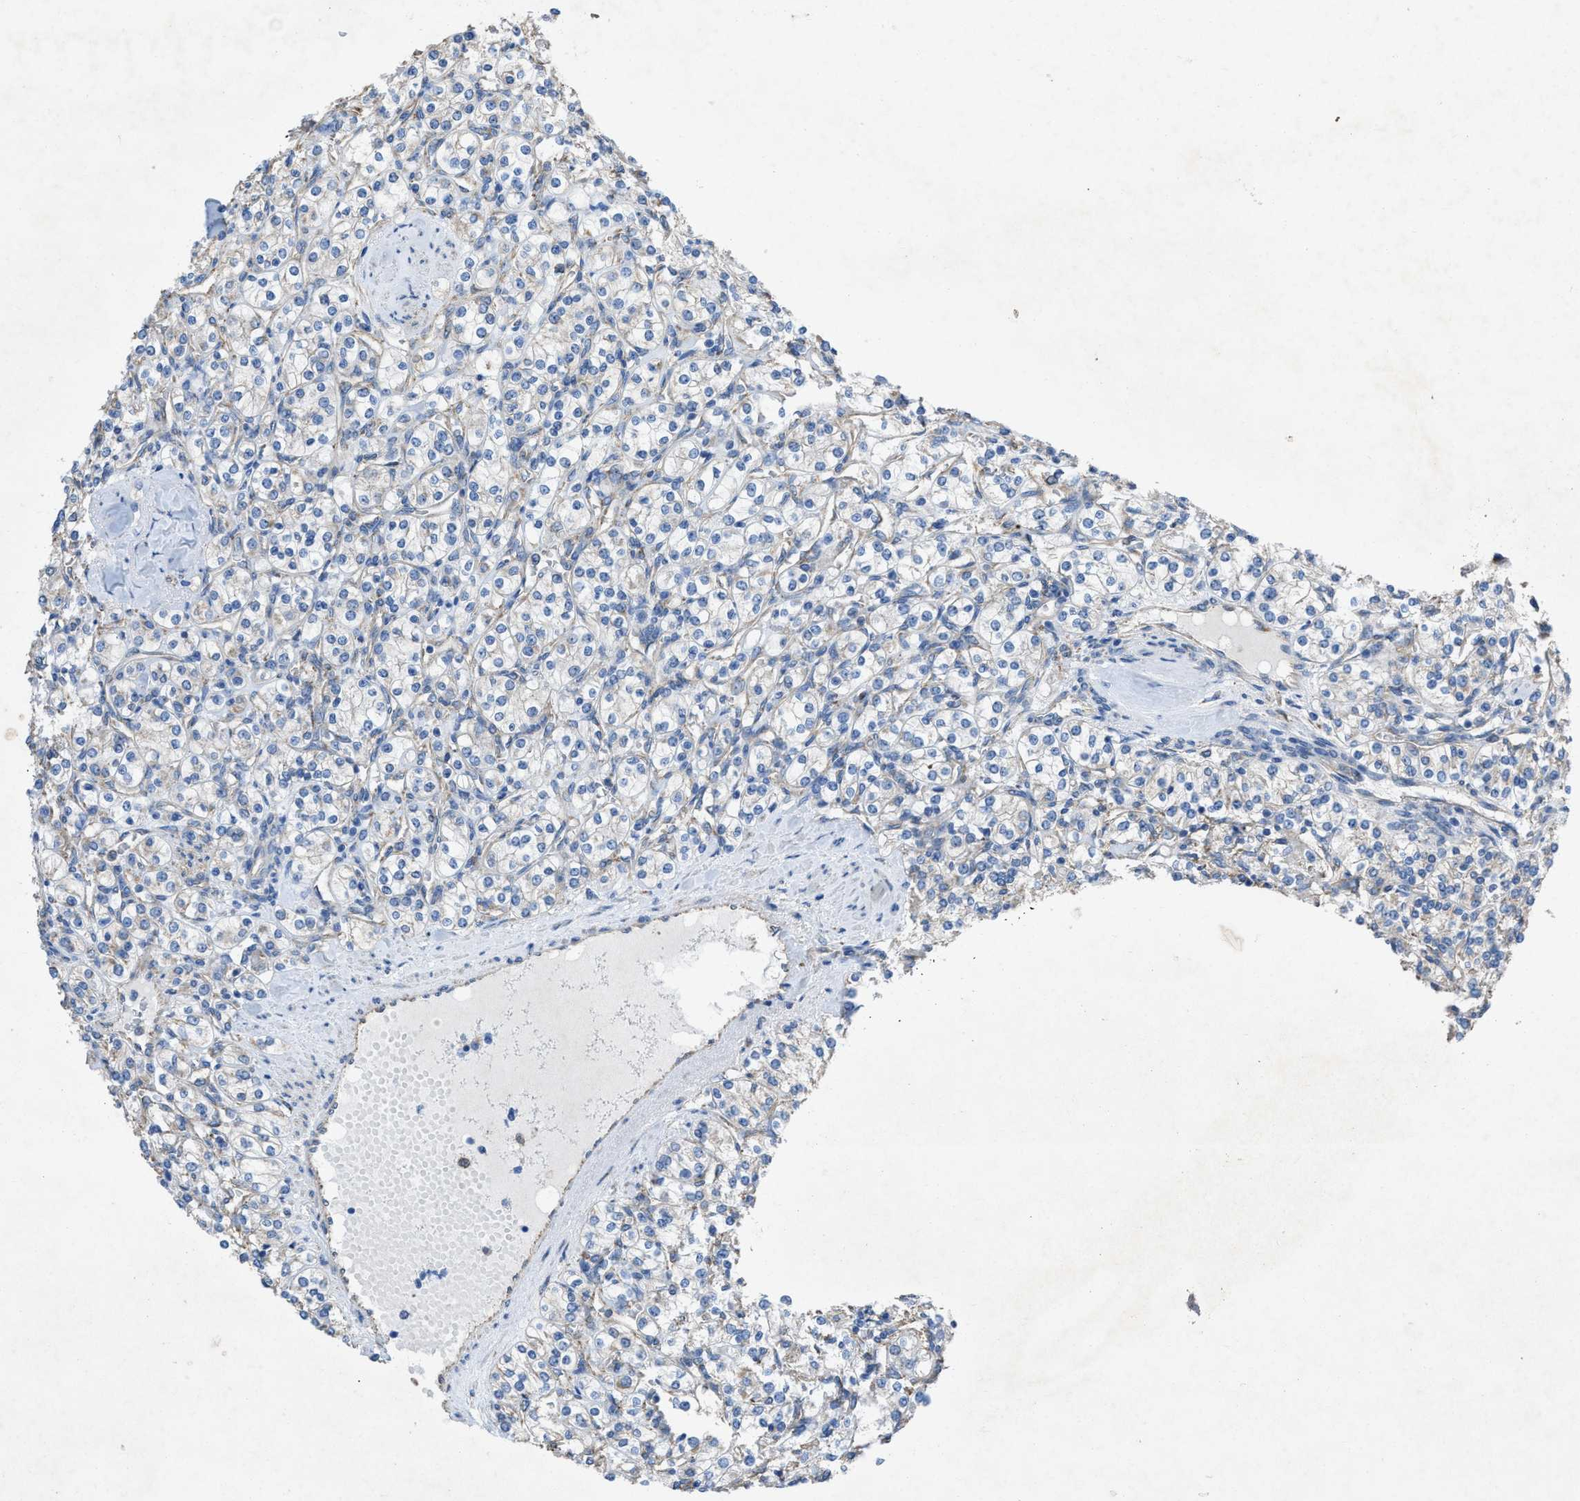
{"staining": {"intensity": "negative", "quantity": "none", "location": "none"}, "tissue": "renal cancer", "cell_type": "Tumor cells", "image_type": "cancer", "snomed": [{"axis": "morphology", "description": "Adenocarcinoma, NOS"}, {"axis": "topography", "description": "Kidney"}], "caption": "Immunohistochemistry (IHC) of renal cancer exhibits no positivity in tumor cells.", "gene": "DOLPP1", "patient": {"sex": "male", "age": 77}}